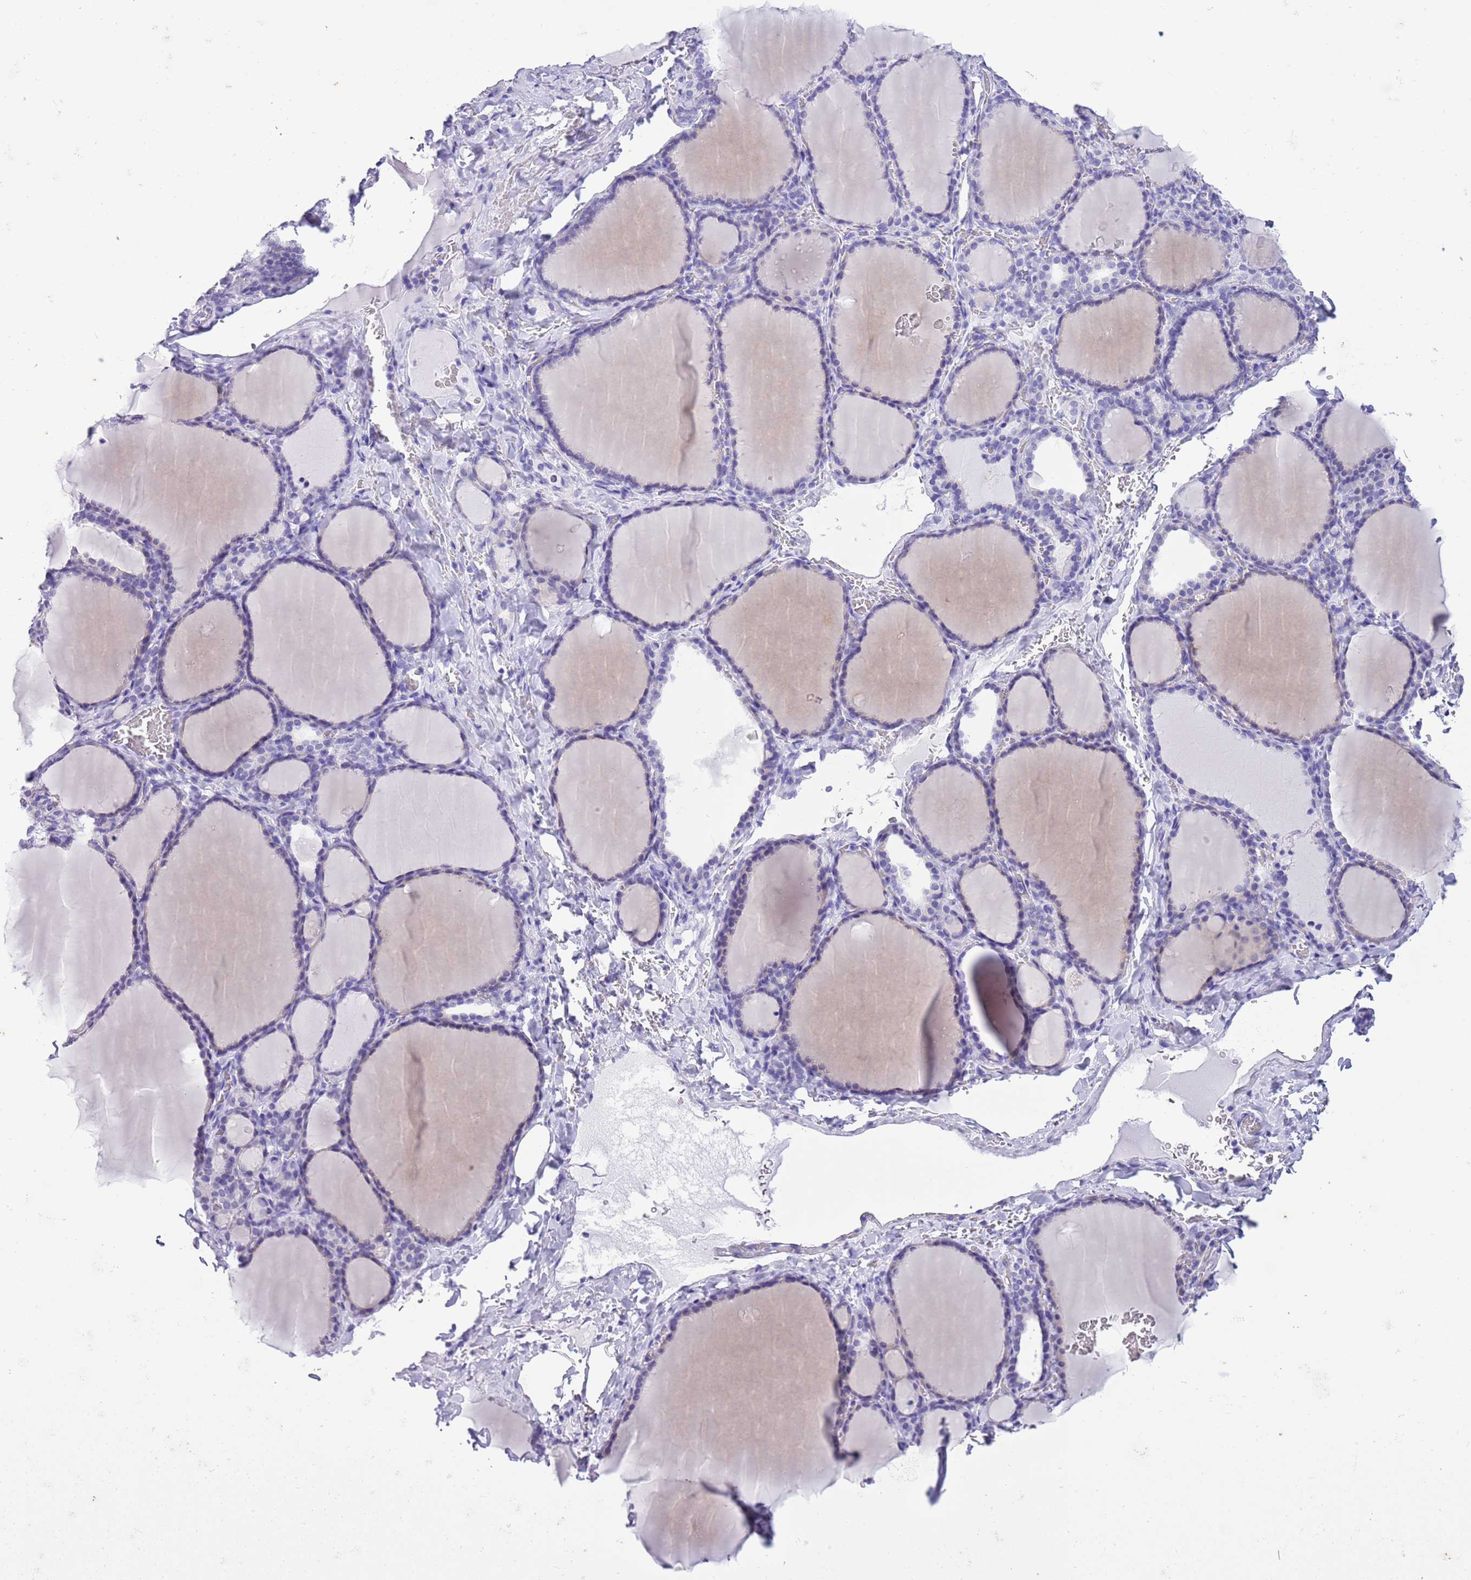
{"staining": {"intensity": "negative", "quantity": "none", "location": "none"}, "tissue": "thyroid gland", "cell_type": "Glandular cells", "image_type": "normal", "snomed": [{"axis": "morphology", "description": "Normal tissue, NOS"}, {"axis": "topography", "description": "Thyroid gland"}], "caption": "This is an immunohistochemistry photomicrograph of unremarkable human thyroid gland. There is no staining in glandular cells.", "gene": "TMEM185A", "patient": {"sex": "female", "age": 39}}